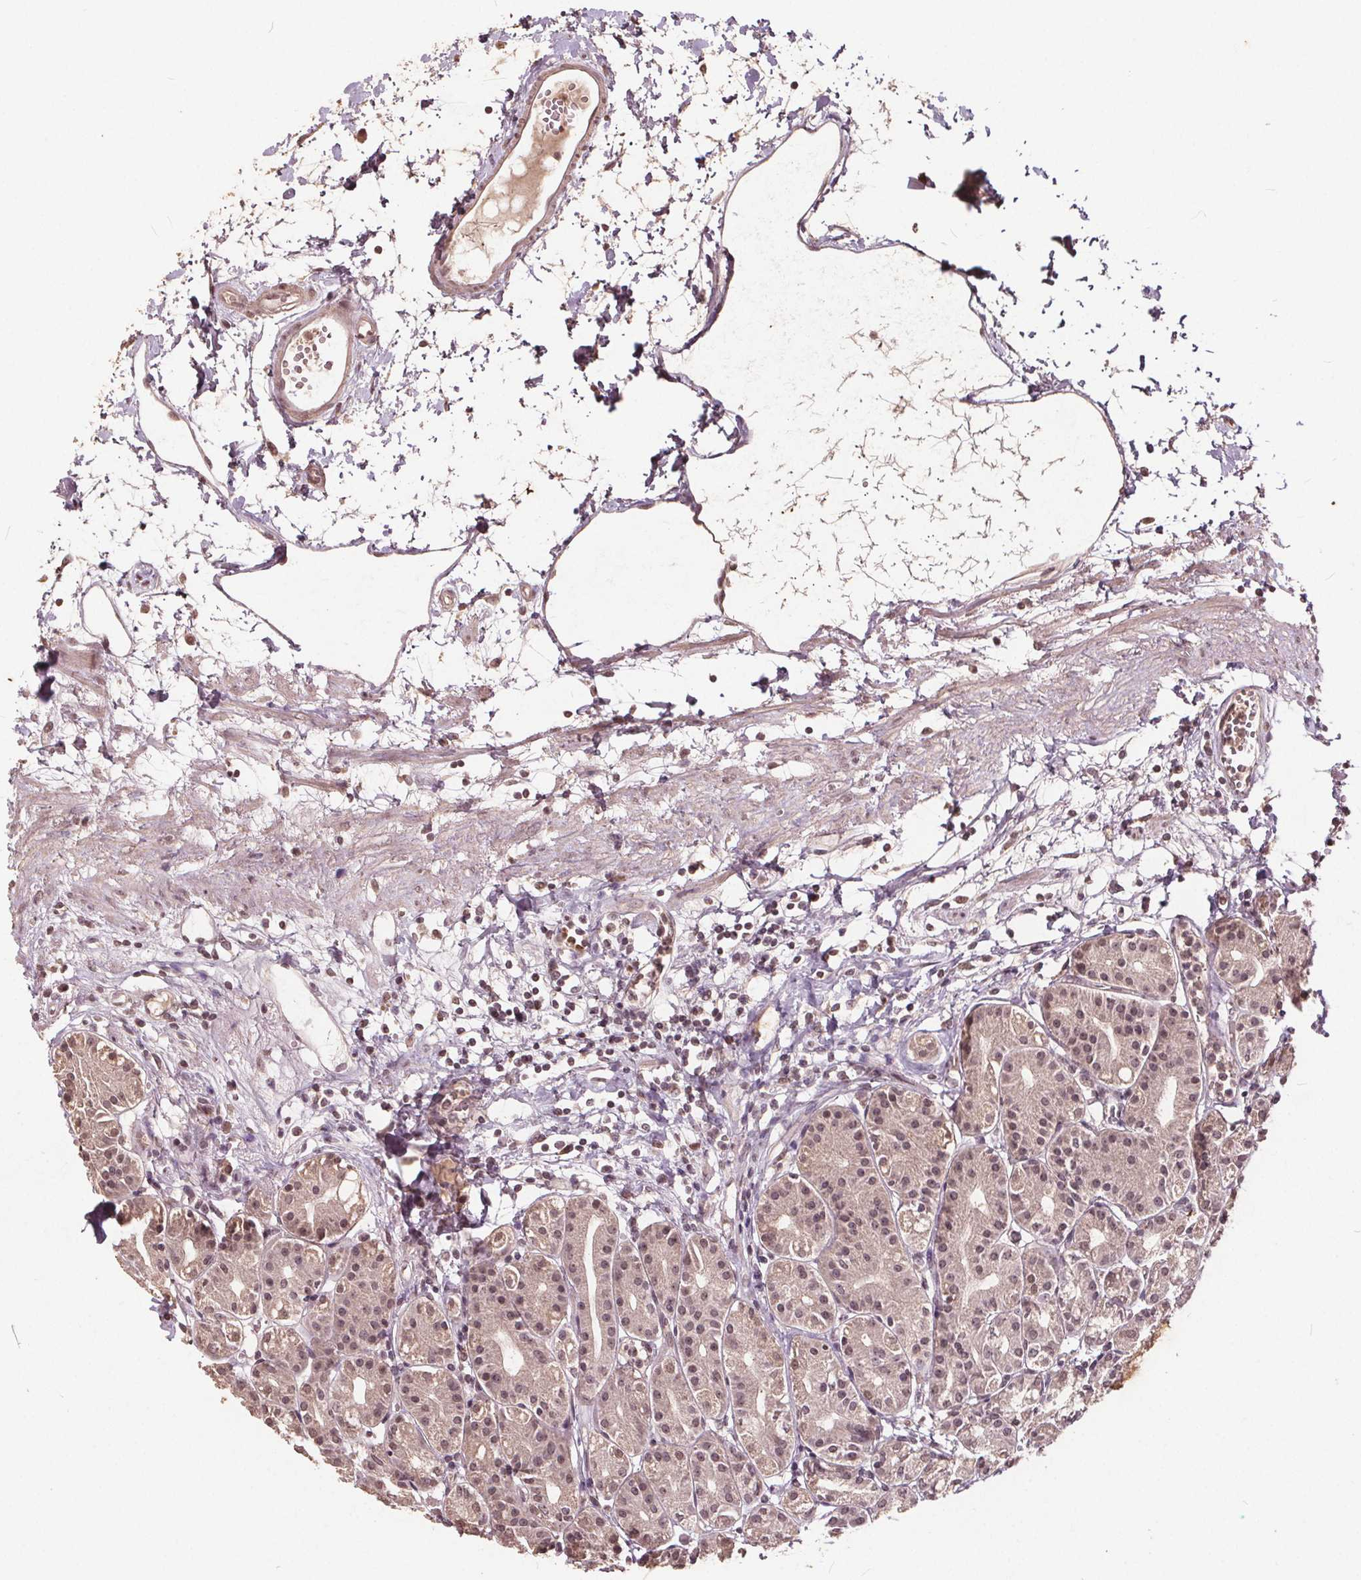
{"staining": {"intensity": "weak", "quantity": ">75%", "location": "cytoplasmic/membranous,nuclear"}, "tissue": "stomach", "cell_type": "Glandular cells", "image_type": "normal", "snomed": [{"axis": "morphology", "description": "Normal tissue, NOS"}, {"axis": "topography", "description": "Skeletal muscle"}, {"axis": "topography", "description": "Stomach"}], "caption": "High-power microscopy captured an immunohistochemistry (IHC) micrograph of normal stomach, revealing weak cytoplasmic/membranous,nuclear positivity in about >75% of glandular cells. (Brightfield microscopy of DAB IHC at high magnification).", "gene": "DNMT3B", "patient": {"sex": "female", "age": 57}}